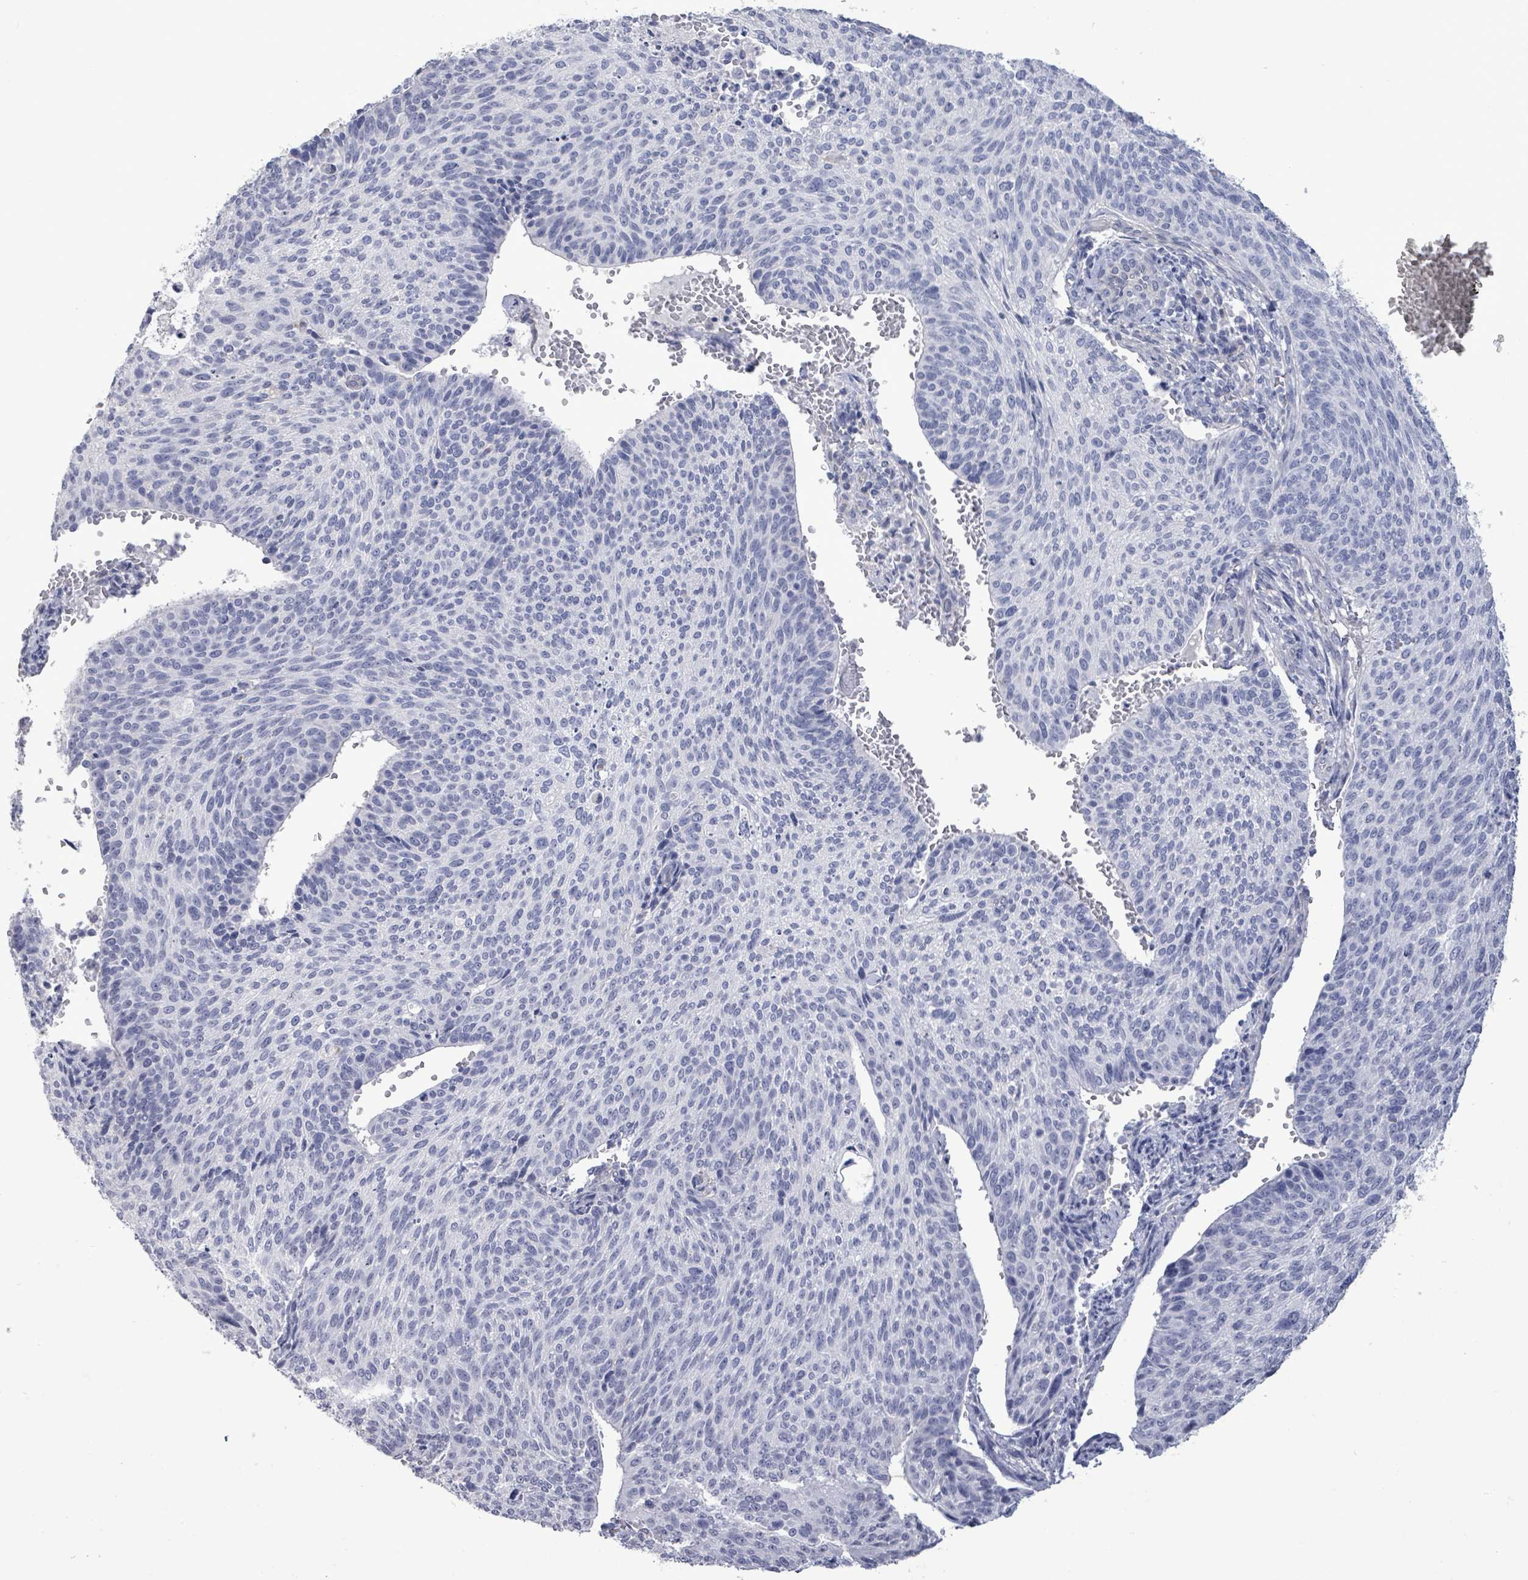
{"staining": {"intensity": "negative", "quantity": "none", "location": "none"}, "tissue": "cervical cancer", "cell_type": "Tumor cells", "image_type": "cancer", "snomed": [{"axis": "morphology", "description": "Squamous cell carcinoma, NOS"}, {"axis": "topography", "description": "Cervix"}], "caption": "This micrograph is of squamous cell carcinoma (cervical) stained with immunohistochemistry to label a protein in brown with the nuclei are counter-stained blue. There is no positivity in tumor cells.", "gene": "CT45A5", "patient": {"sex": "female", "age": 70}}